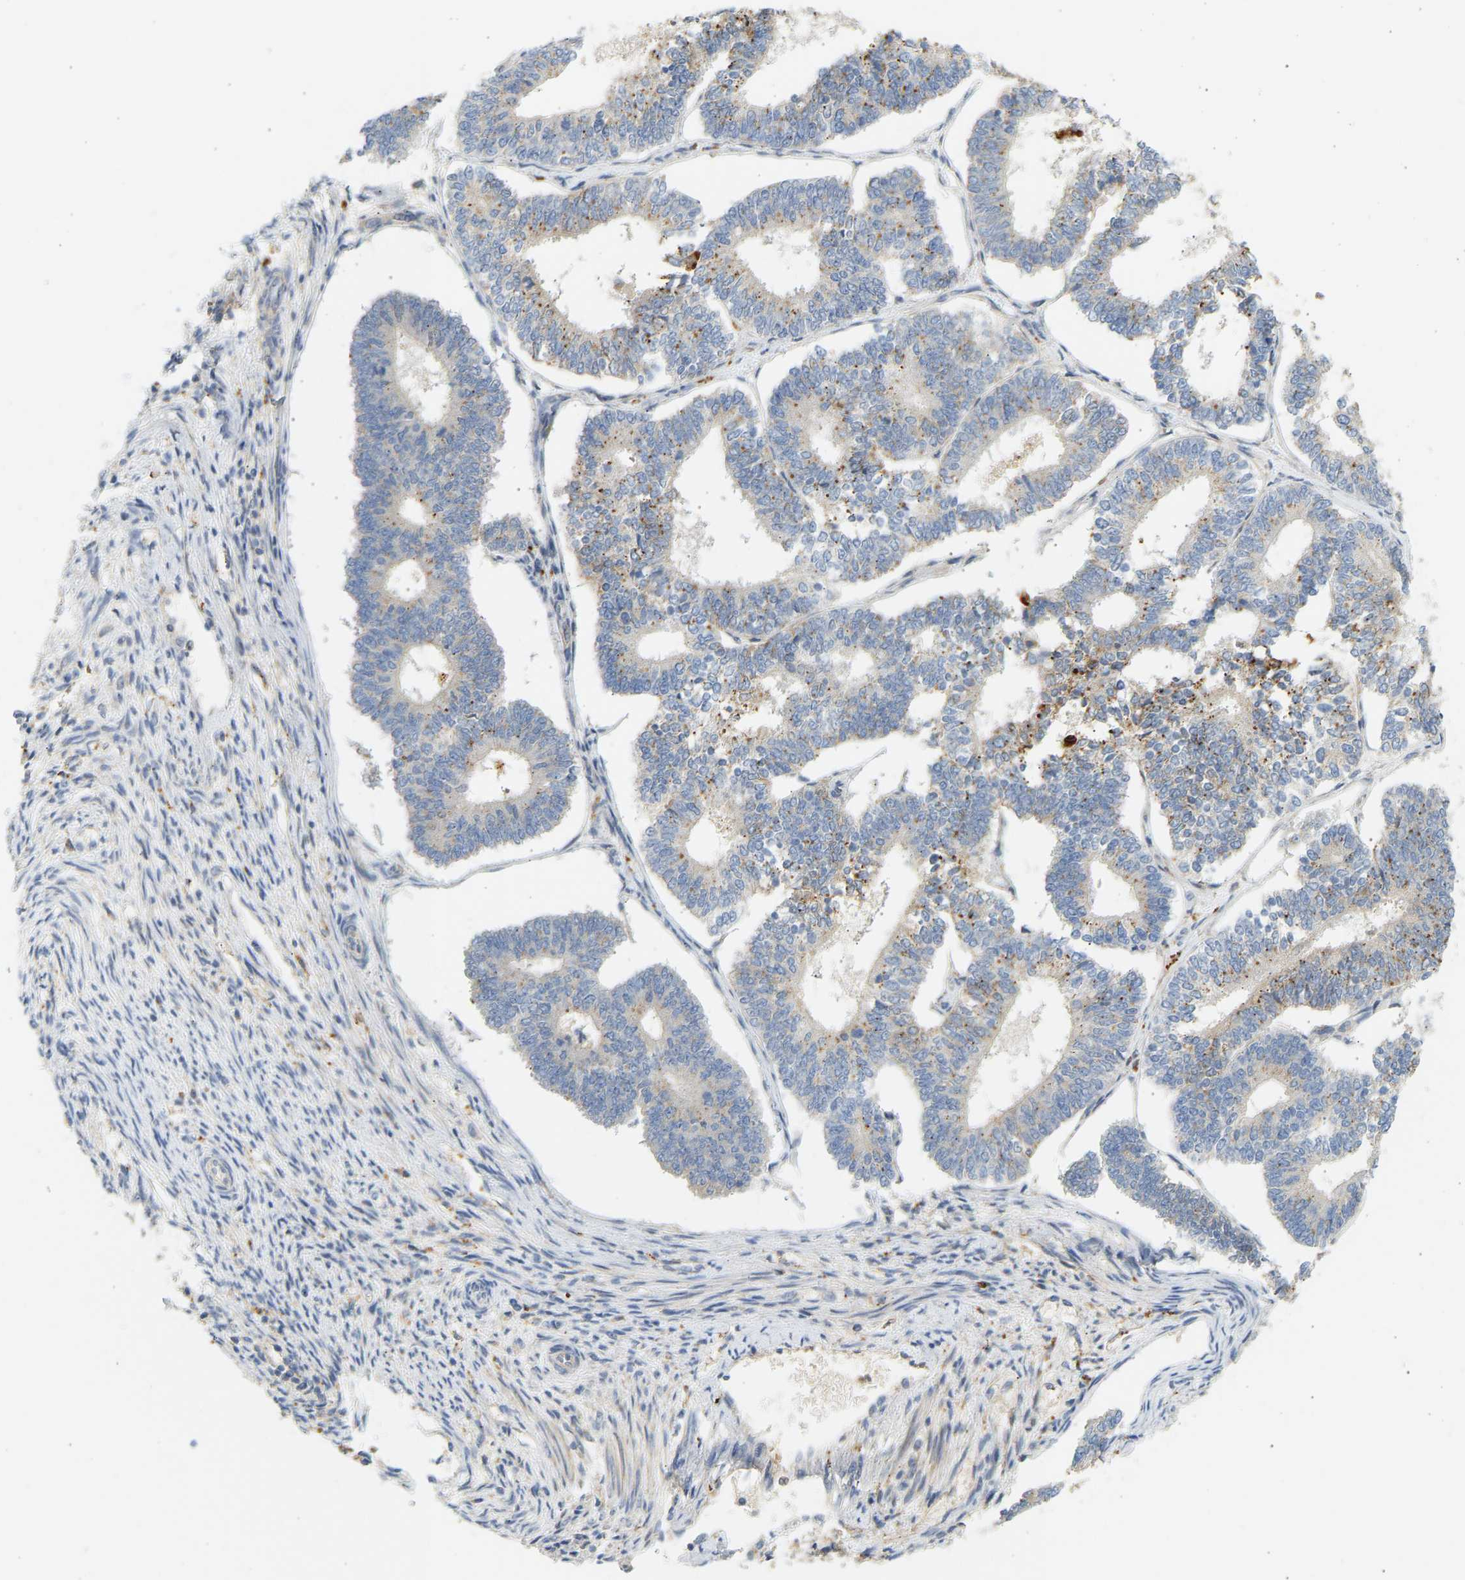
{"staining": {"intensity": "weak", "quantity": ">75%", "location": "cytoplasmic/membranous"}, "tissue": "endometrial cancer", "cell_type": "Tumor cells", "image_type": "cancer", "snomed": [{"axis": "morphology", "description": "Adenocarcinoma, NOS"}, {"axis": "topography", "description": "Endometrium"}], "caption": "Immunohistochemical staining of human endometrial adenocarcinoma demonstrates low levels of weak cytoplasmic/membranous protein expression in about >75% of tumor cells. (IHC, brightfield microscopy, high magnification).", "gene": "ENTHD1", "patient": {"sex": "female", "age": 70}}